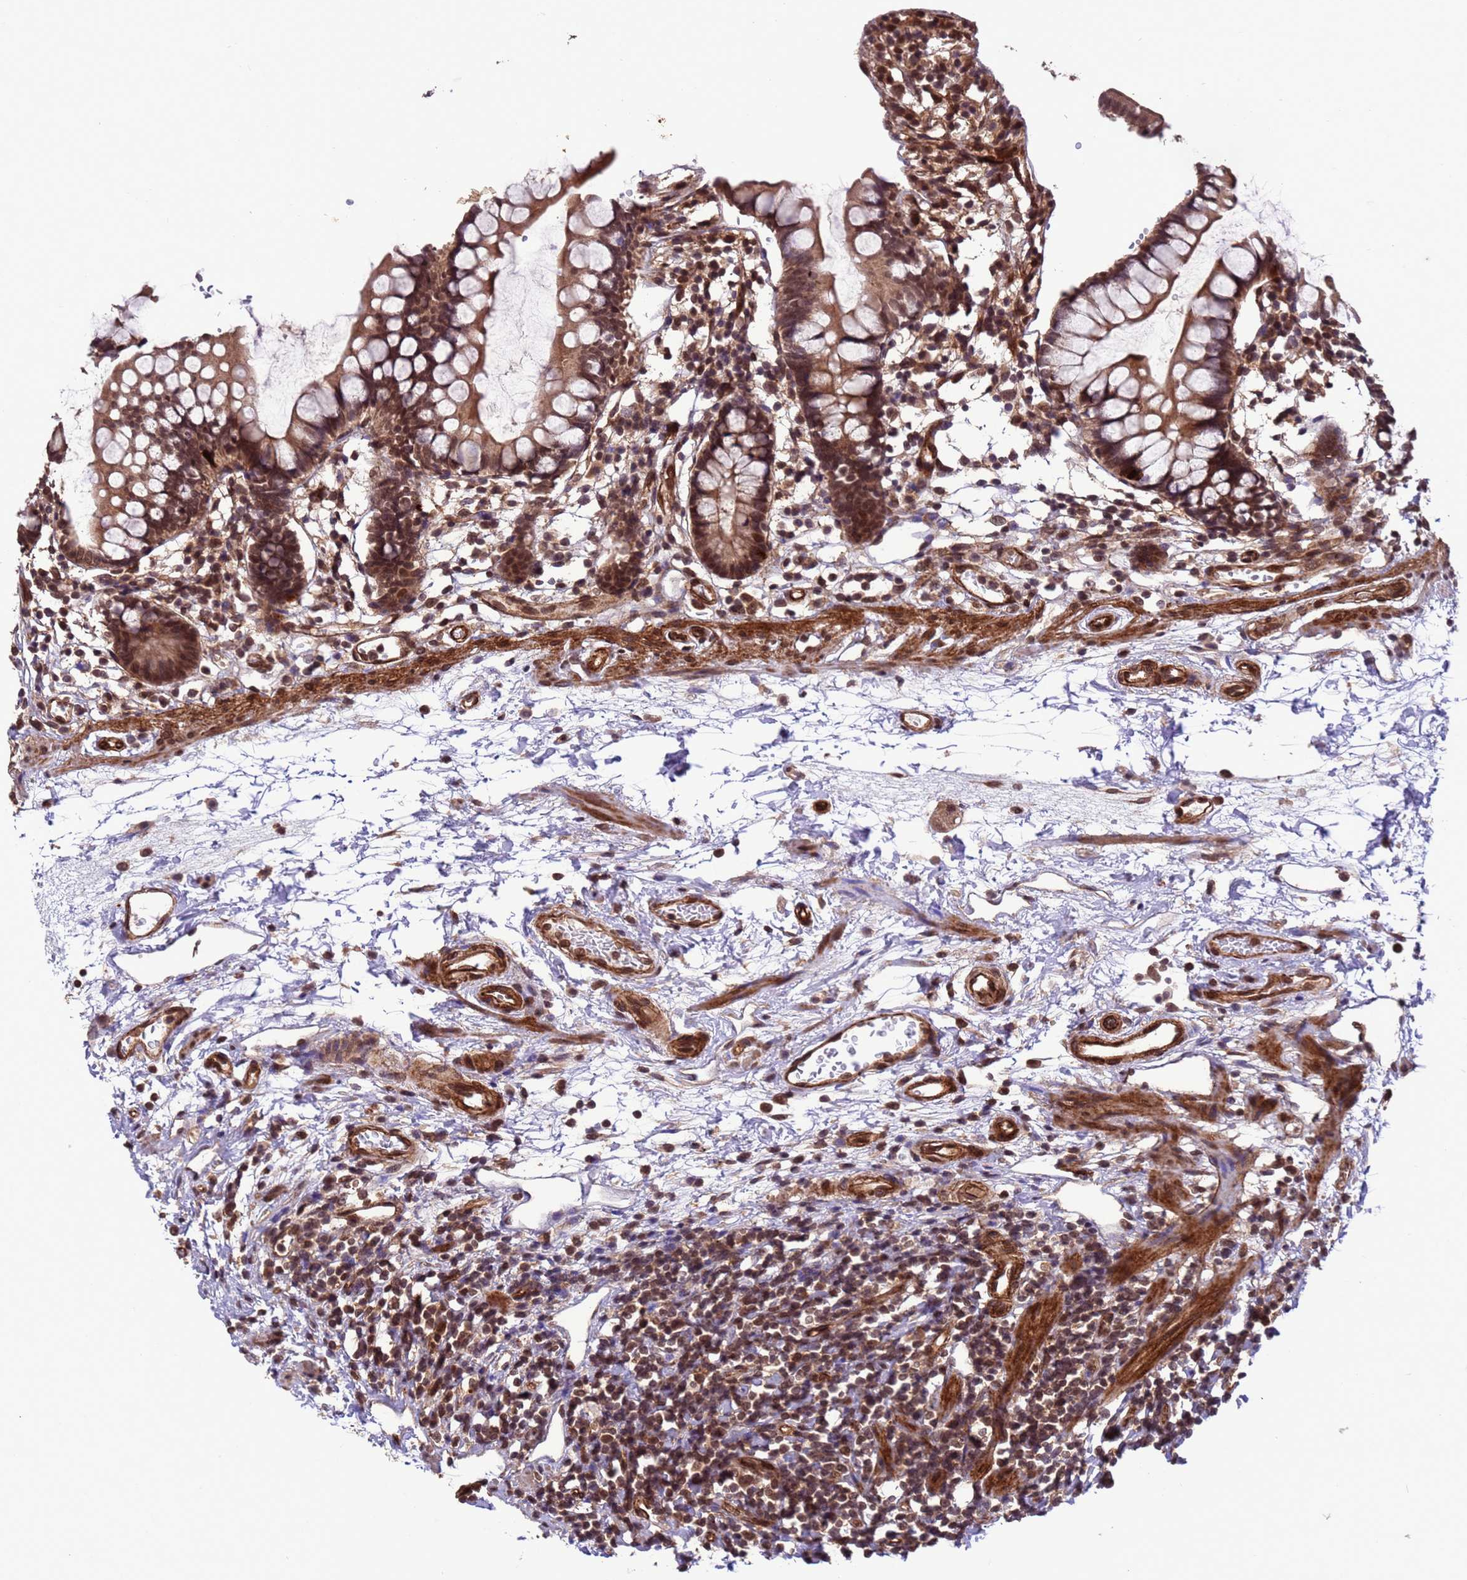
{"staining": {"intensity": "moderate", "quantity": ">75%", "location": "cytoplasmic/membranous,nuclear"}, "tissue": "small intestine", "cell_type": "Glandular cells", "image_type": "normal", "snomed": [{"axis": "morphology", "description": "Normal tissue, NOS"}, {"axis": "topography", "description": "Small intestine"}], "caption": "Immunohistochemical staining of benign human small intestine demonstrates >75% levels of moderate cytoplasmic/membranous,nuclear protein expression in approximately >75% of glandular cells. The protein of interest is shown in brown color, while the nuclei are stained blue.", "gene": "VSTM4", "patient": {"sex": "female", "age": 84}}